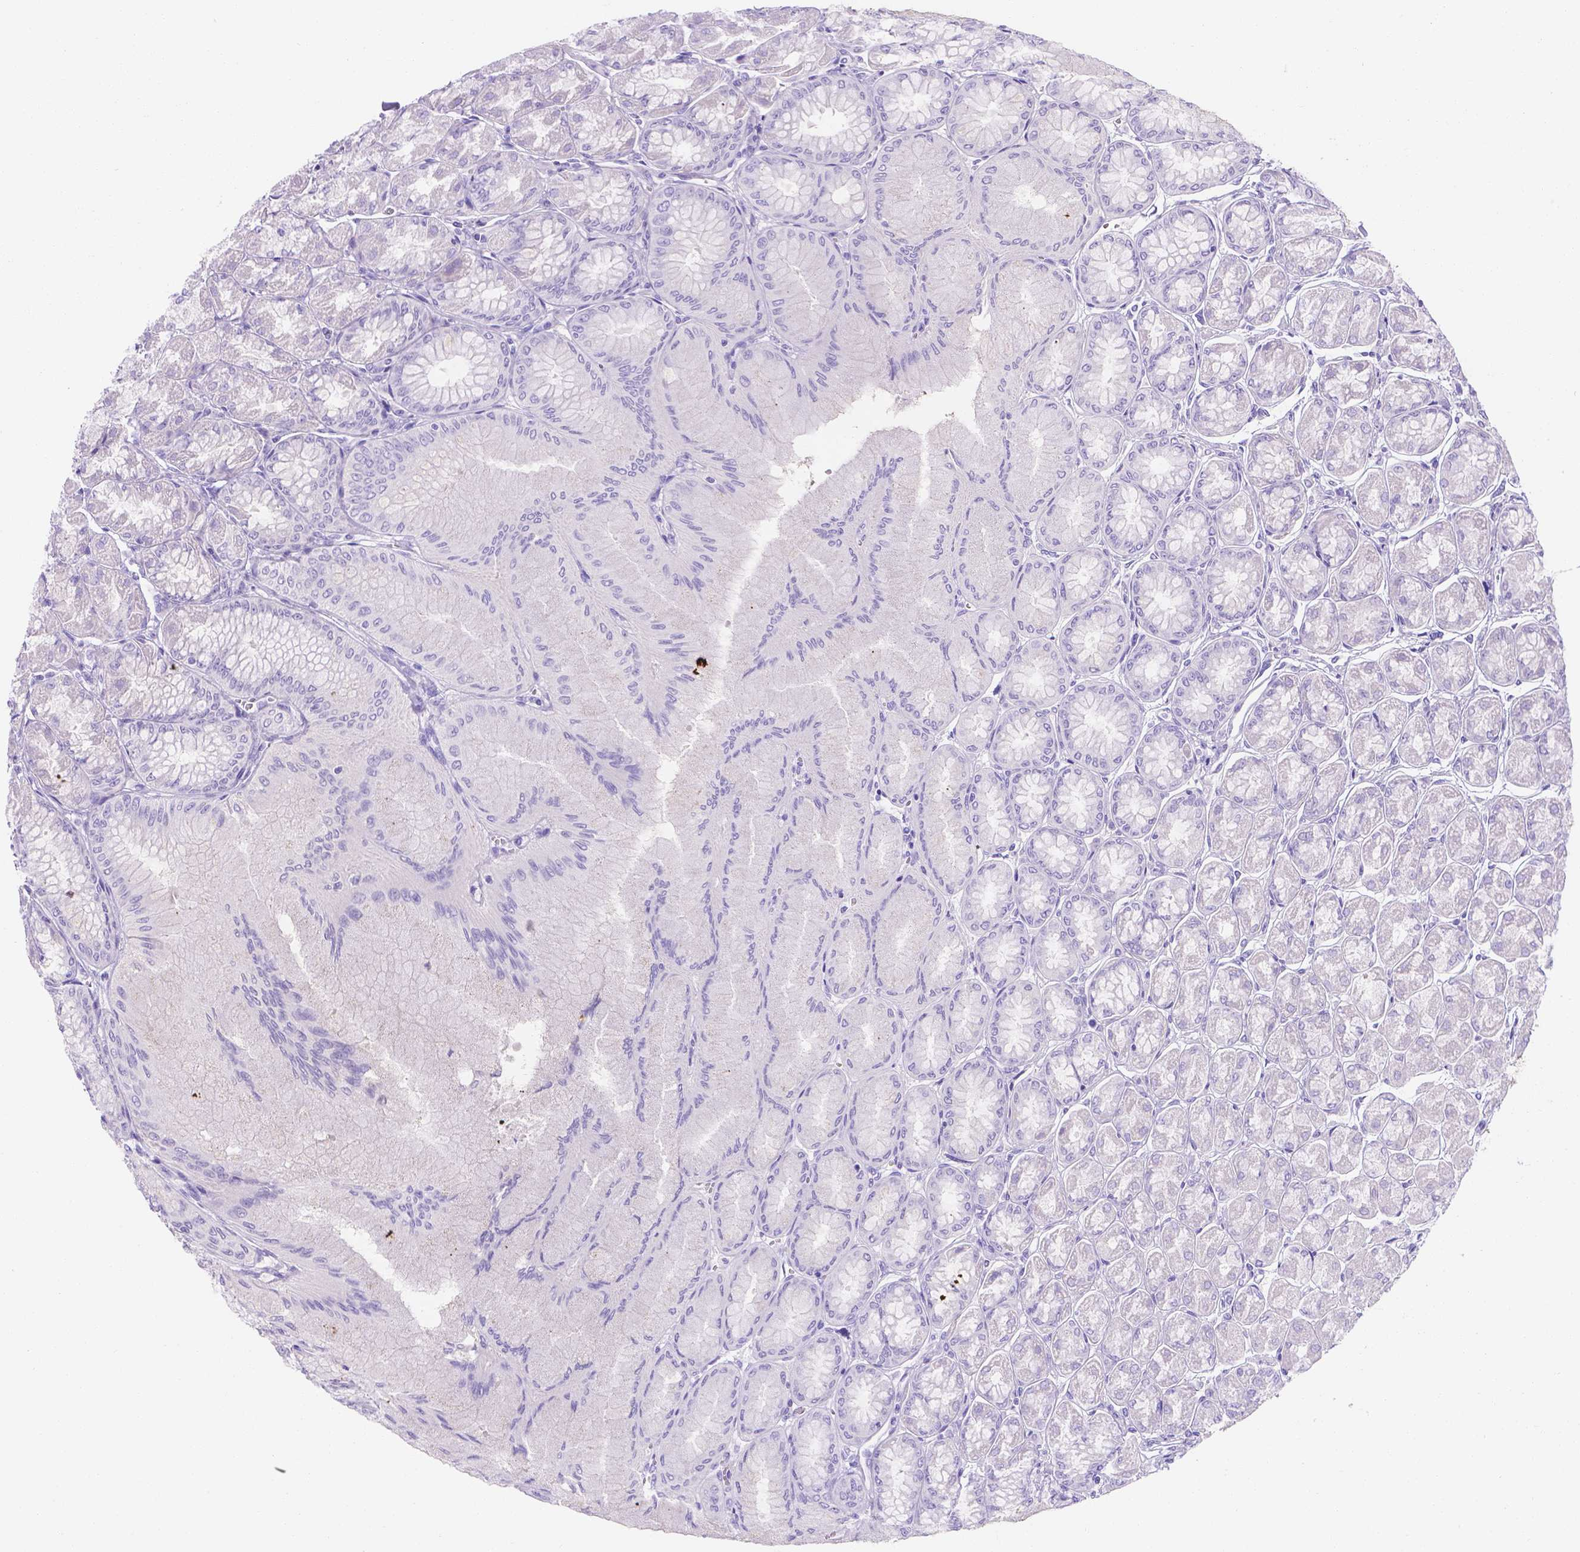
{"staining": {"intensity": "negative", "quantity": "none", "location": "none"}, "tissue": "stomach", "cell_type": "Glandular cells", "image_type": "normal", "snomed": [{"axis": "morphology", "description": "Normal tissue, NOS"}, {"axis": "topography", "description": "Stomach, upper"}], "caption": "This is an immunohistochemistry histopathology image of unremarkable stomach. There is no expression in glandular cells.", "gene": "MLN", "patient": {"sex": "male", "age": 60}}